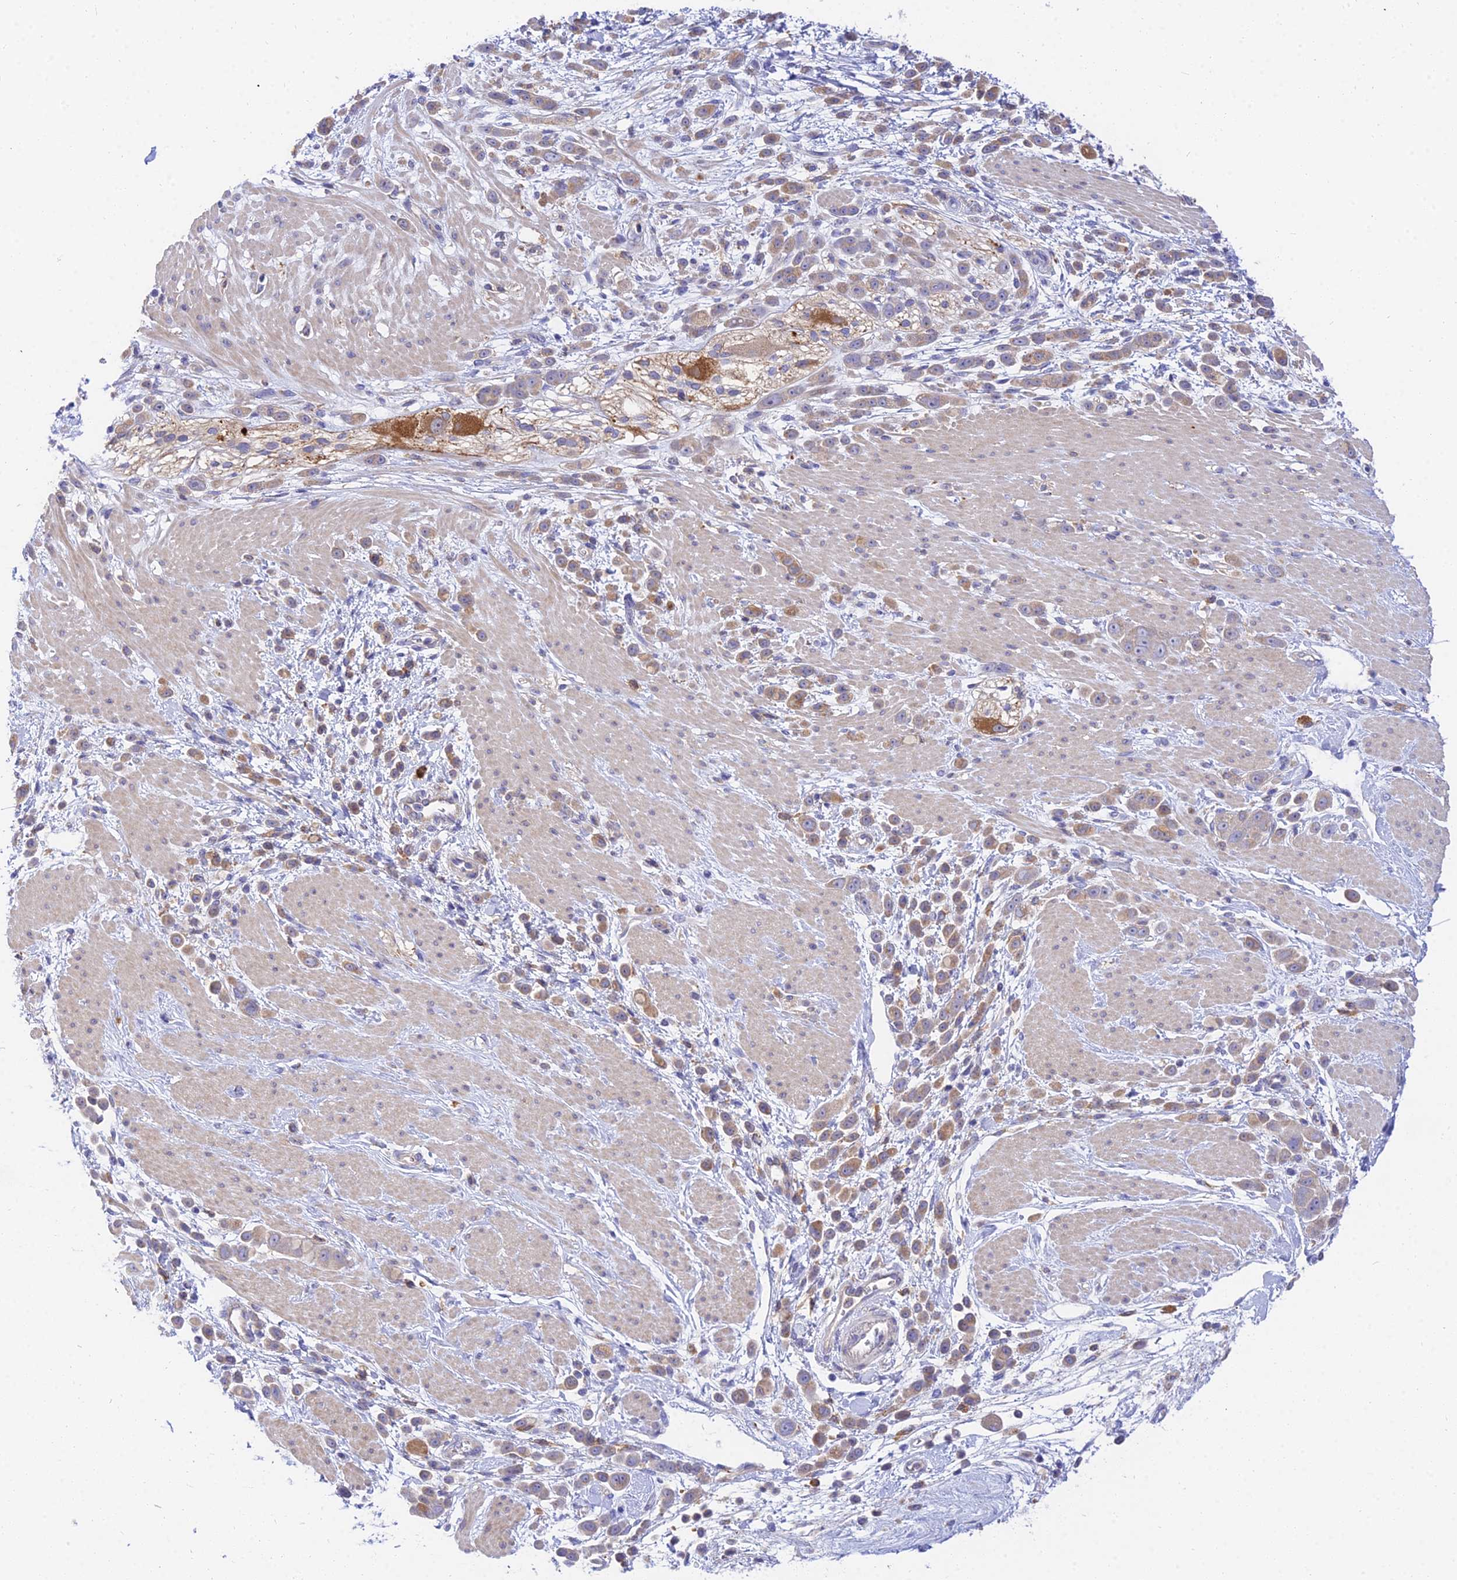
{"staining": {"intensity": "moderate", "quantity": ">75%", "location": "cytoplasmic/membranous"}, "tissue": "pancreatic cancer", "cell_type": "Tumor cells", "image_type": "cancer", "snomed": [{"axis": "morphology", "description": "Normal tissue, NOS"}, {"axis": "morphology", "description": "Adenocarcinoma, NOS"}, {"axis": "topography", "description": "Pancreas"}], "caption": "Pancreatic adenocarcinoma was stained to show a protein in brown. There is medium levels of moderate cytoplasmic/membranous positivity in approximately >75% of tumor cells. (IHC, brightfield microscopy, high magnification).", "gene": "ARL8B", "patient": {"sex": "female", "age": 64}}